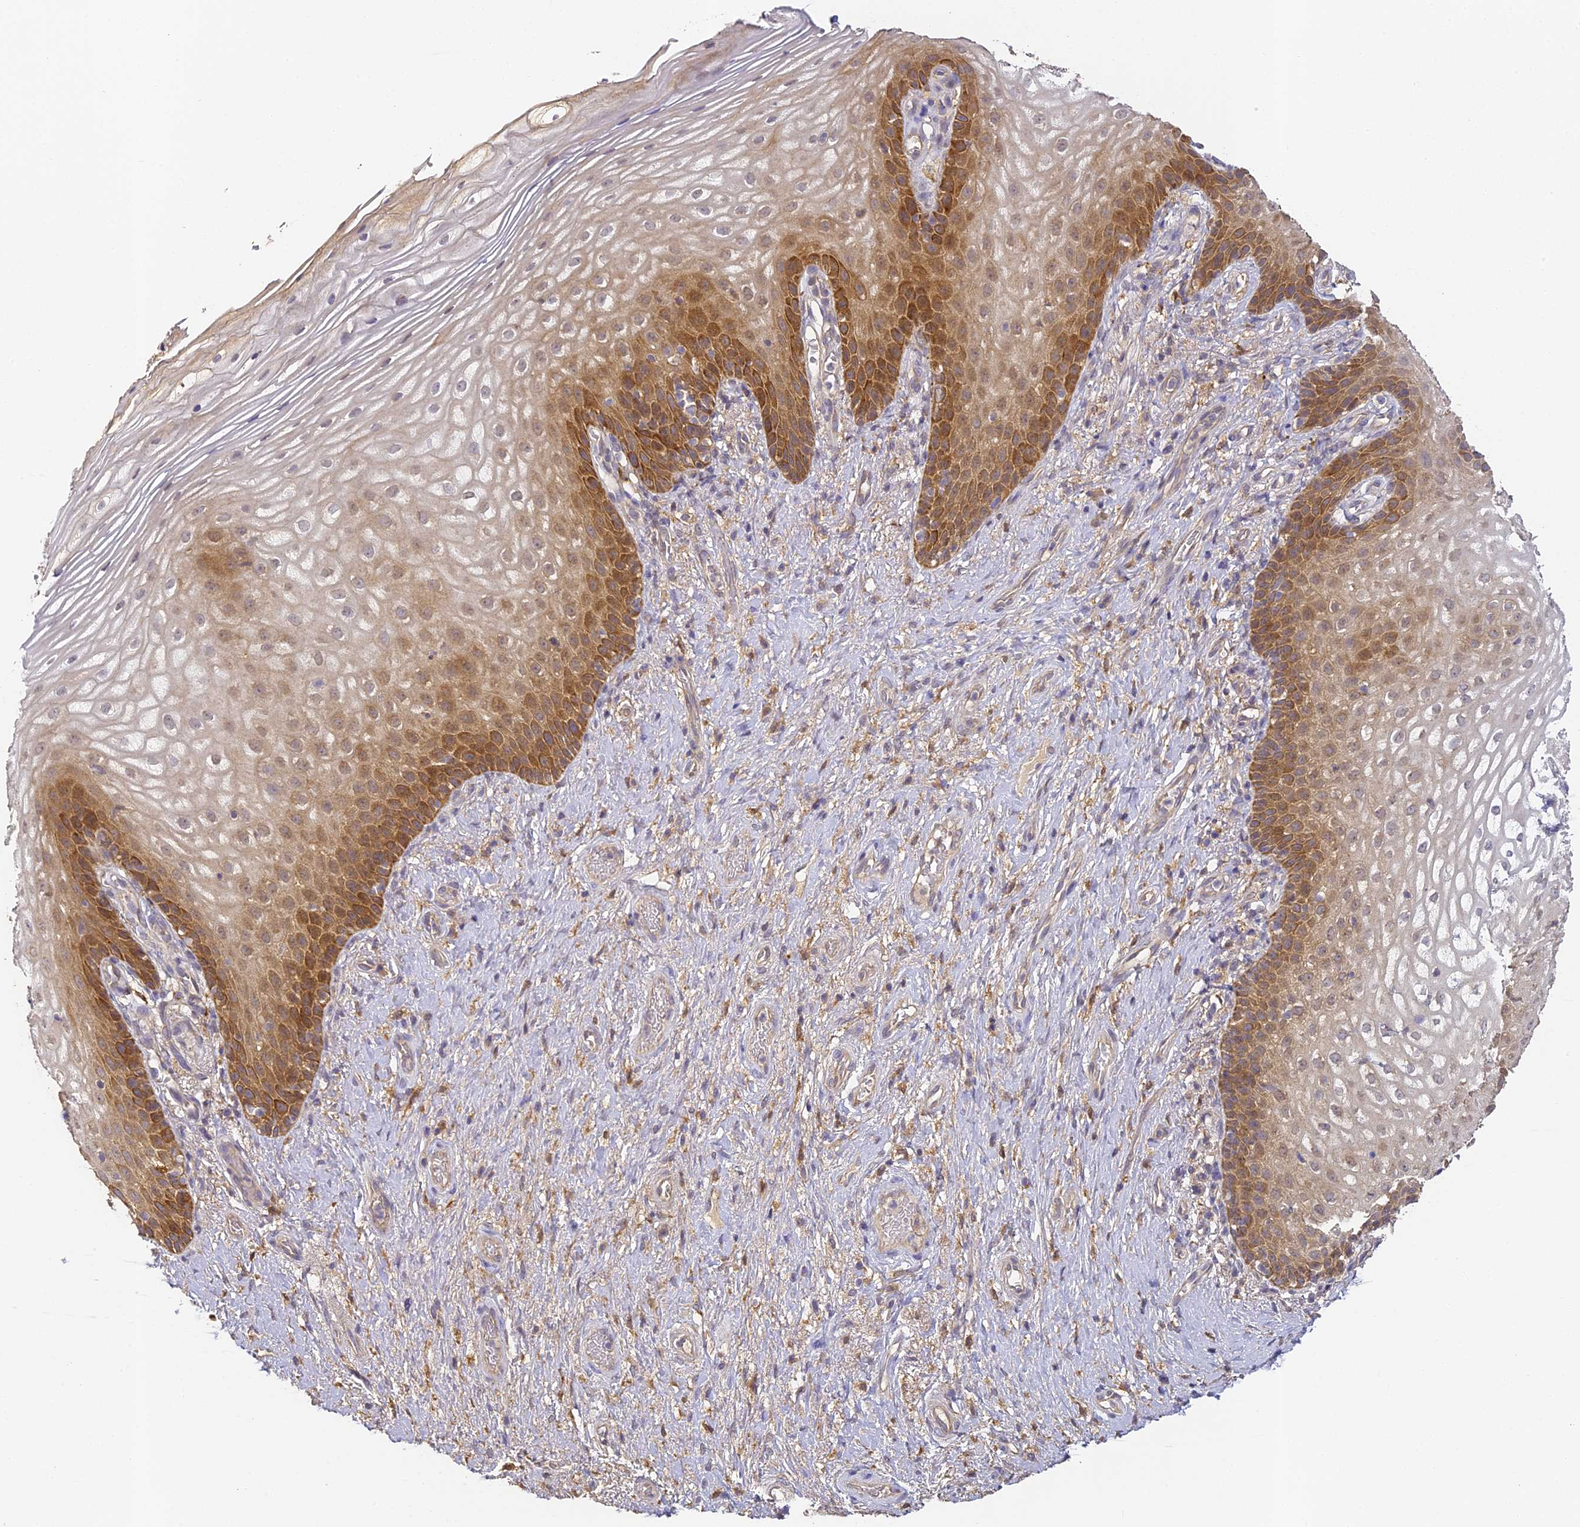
{"staining": {"intensity": "strong", "quantity": "25%-75%", "location": "cytoplasmic/membranous,nuclear"}, "tissue": "vagina", "cell_type": "Squamous epithelial cells", "image_type": "normal", "snomed": [{"axis": "morphology", "description": "Normal tissue, NOS"}, {"axis": "topography", "description": "Vagina"}], "caption": "Strong cytoplasmic/membranous,nuclear positivity is appreciated in approximately 25%-75% of squamous epithelial cells in normal vagina. Using DAB (3,3'-diaminobenzidine) (brown) and hematoxylin (blue) stains, captured at high magnification using brightfield microscopy.", "gene": "YAE1", "patient": {"sex": "female", "age": 60}}